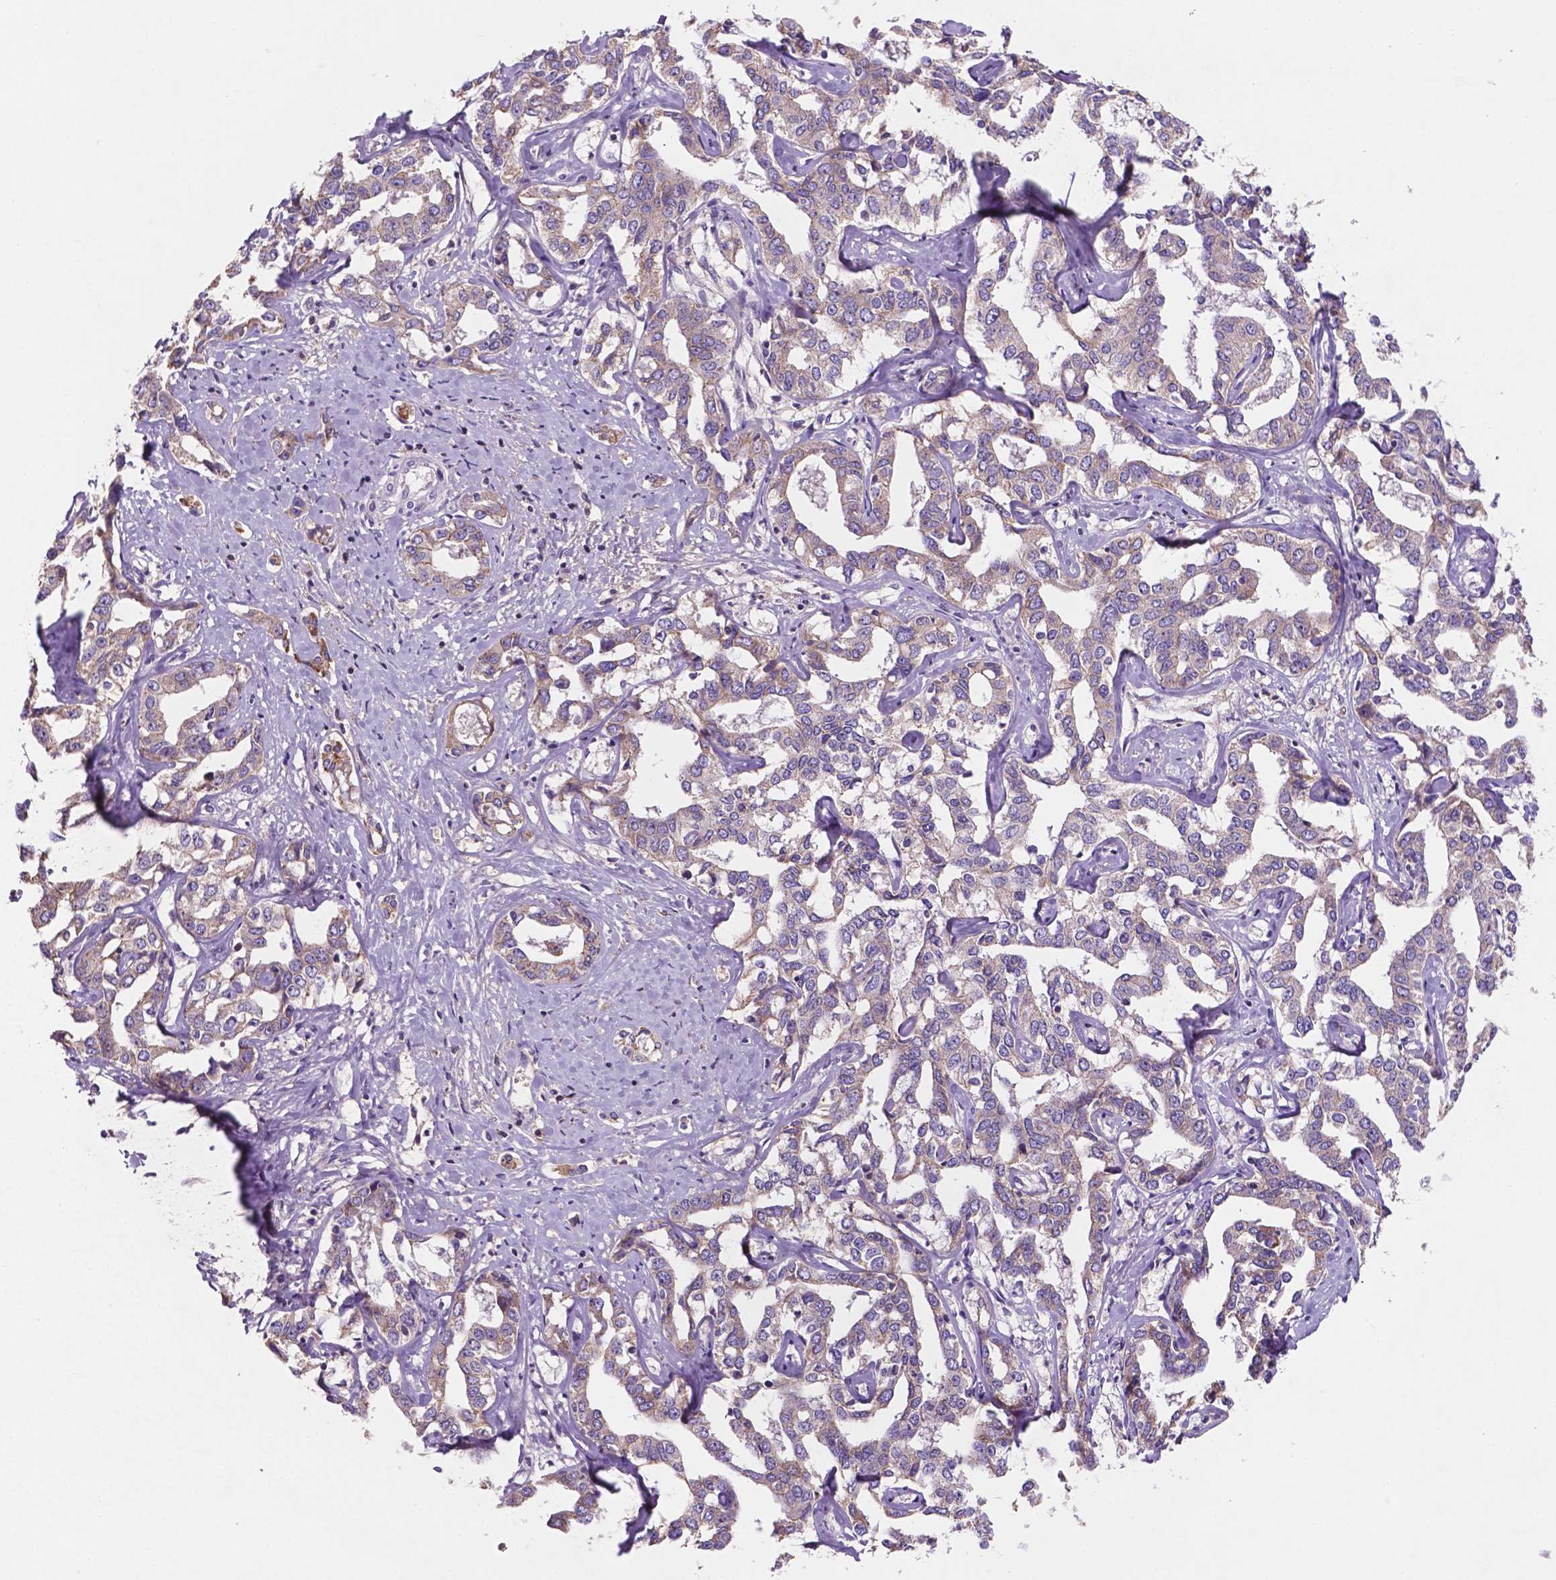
{"staining": {"intensity": "weak", "quantity": "<25%", "location": "cytoplasmic/membranous"}, "tissue": "liver cancer", "cell_type": "Tumor cells", "image_type": "cancer", "snomed": [{"axis": "morphology", "description": "Cholangiocarcinoma"}, {"axis": "topography", "description": "Liver"}], "caption": "Liver cancer (cholangiocarcinoma) was stained to show a protein in brown. There is no significant positivity in tumor cells.", "gene": "MKRN2OS", "patient": {"sex": "male", "age": 59}}